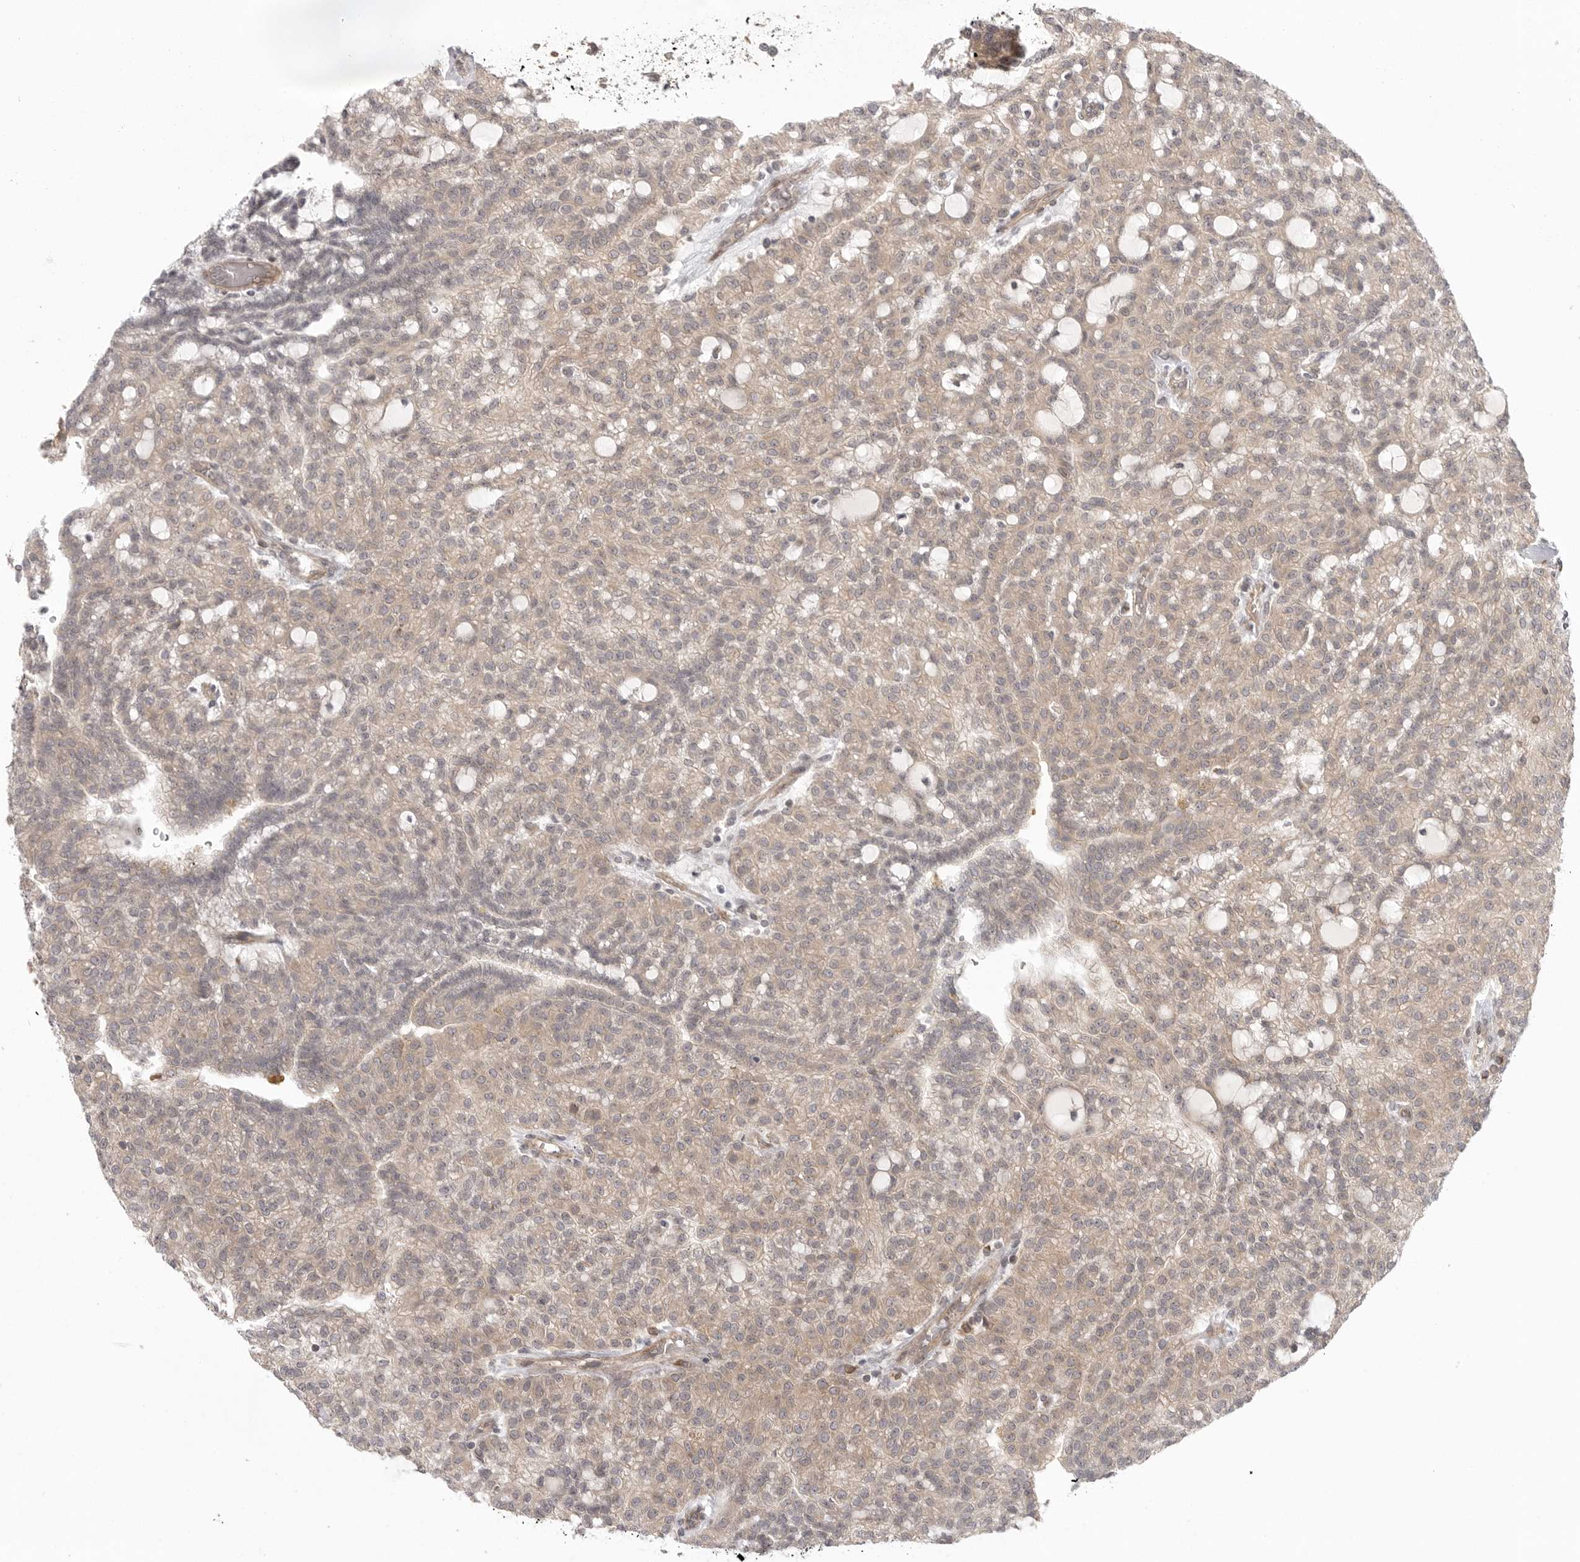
{"staining": {"intensity": "weak", "quantity": "25%-75%", "location": "cytoplasmic/membranous"}, "tissue": "renal cancer", "cell_type": "Tumor cells", "image_type": "cancer", "snomed": [{"axis": "morphology", "description": "Adenocarcinoma, NOS"}, {"axis": "topography", "description": "Kidney"}], "caption": "IHC (DAB) staining of adenocarcinoma (renal) displays weak cytoplasmic/membranous protein staining in about 25%-75% of tumor cells.", "gene": "CCPG1", "patient": {"sex": "male", "age": 63}}